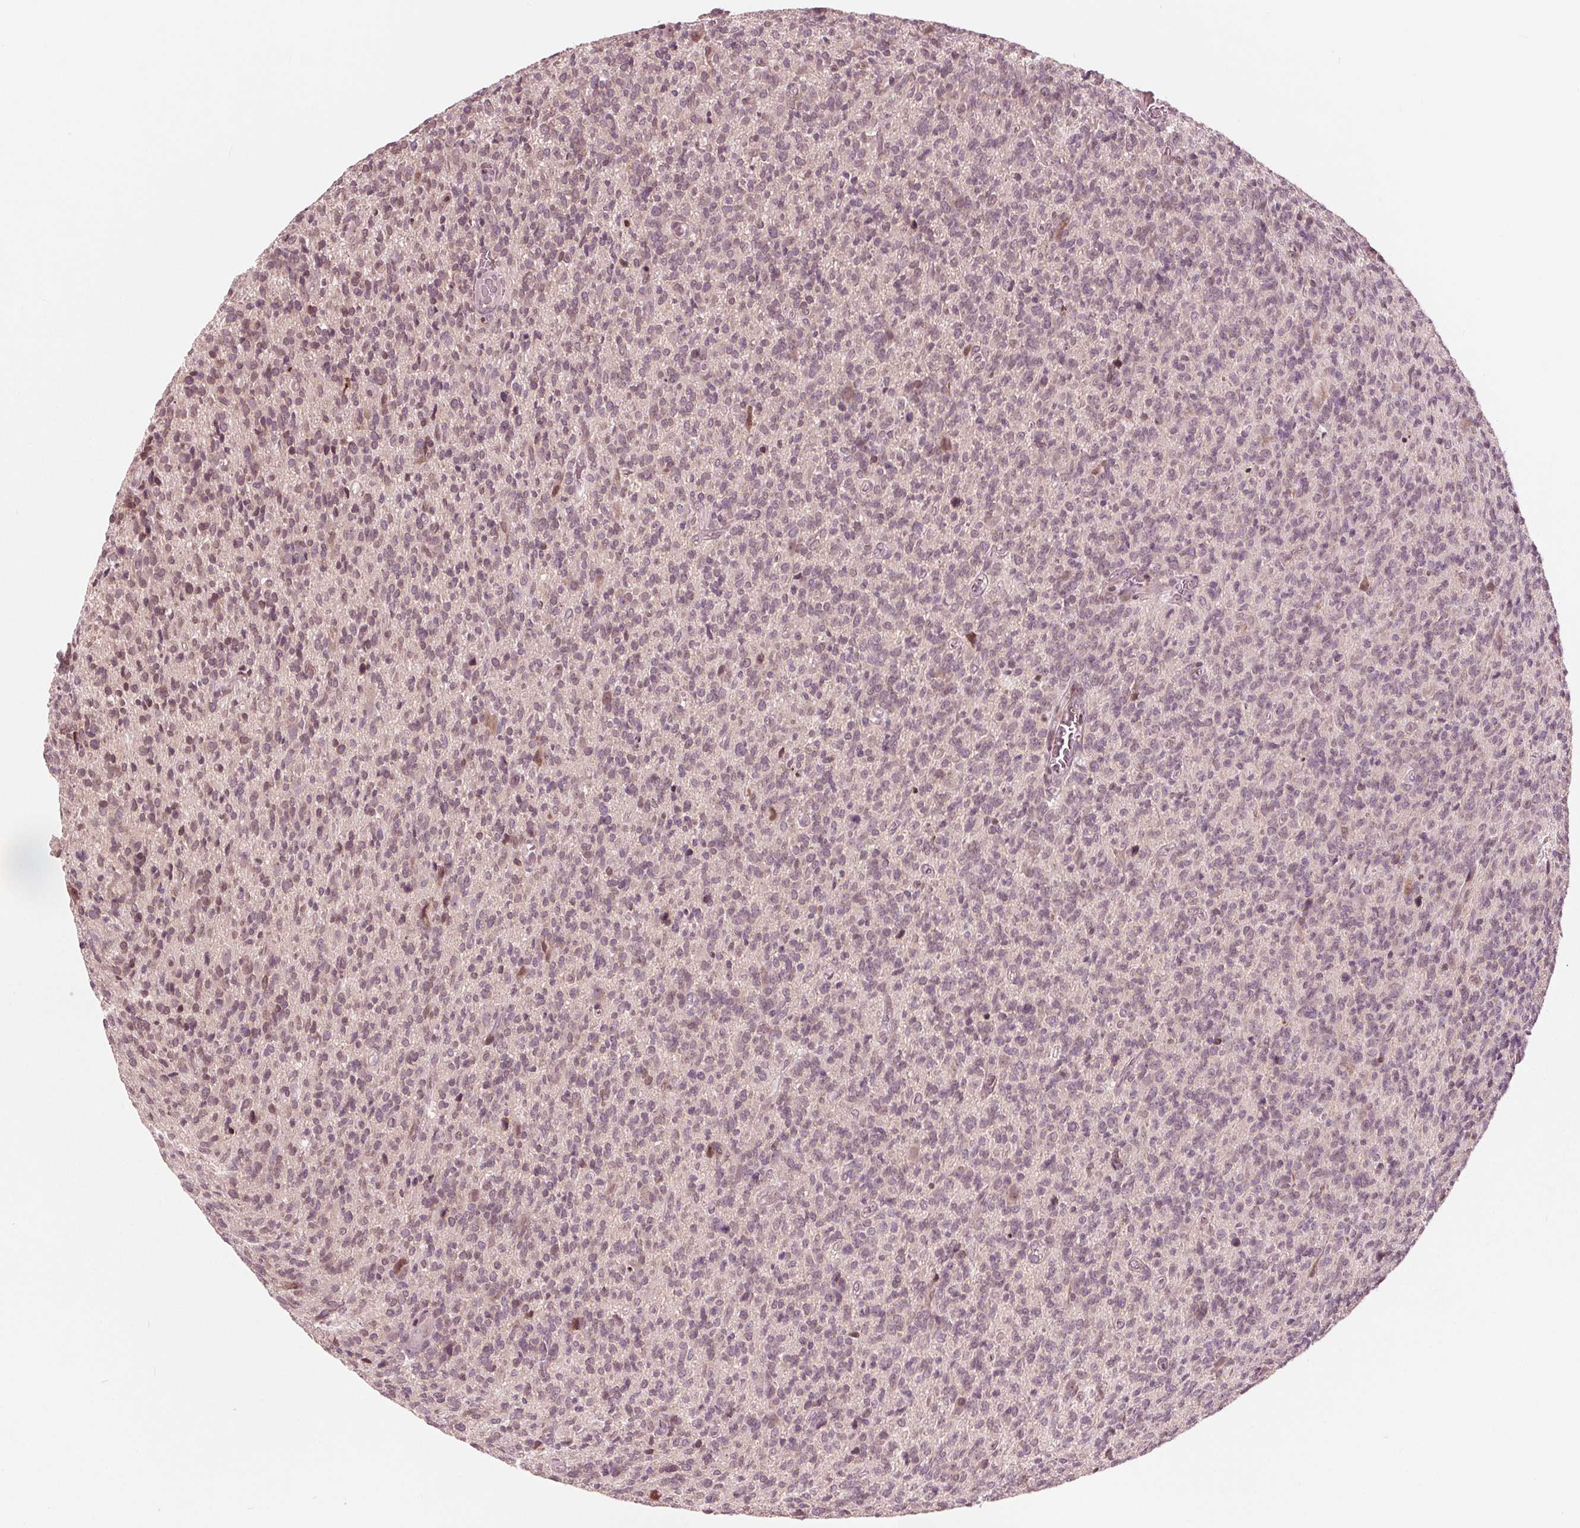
{"staining": {"intensity": "weak", "quantity": "25%-75%", "location": "nuclear"}, "tissue": "glioma", "cell_type": "Tumor cells", "image_type": "cancer", "snomed": [{"axis": "morphology", "description": "Glioma, malignant, High grade"}, {"axis": "topography", "description": "Brain"}], "caption": "Malignant high-grade glioma was stained to show a protein in brown. There is low levels of weak nuclear positivity in approximately 25%-75% of tumor cells.", "gene": "NUP210", "patient": {"sex": "male", "age": 76}}